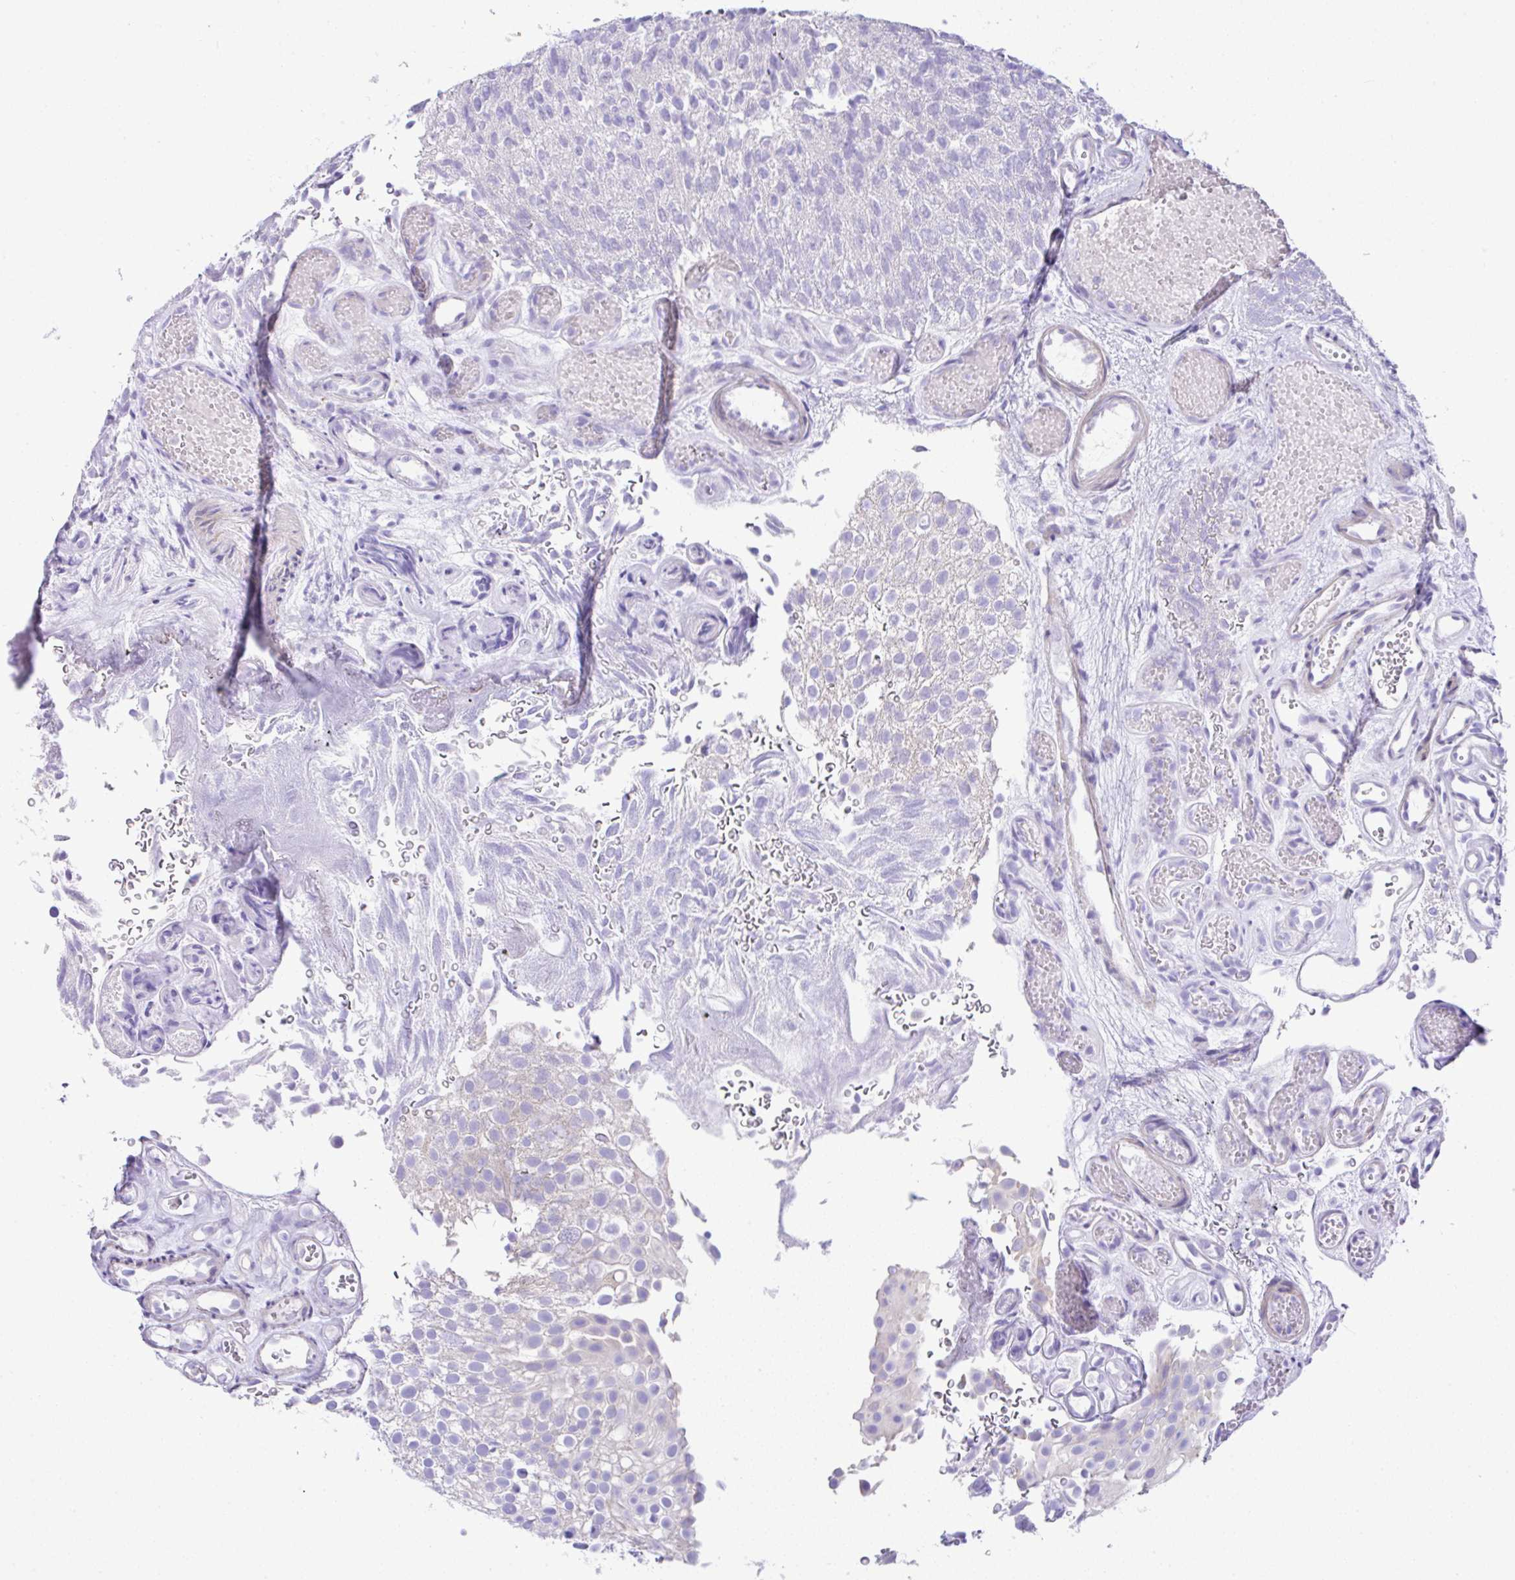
{"staining": {"intensity": "negative", "quantity": "none", "location": "none"}, "tissue": "urothelial cancer", "cell_type": "Tumor cells", "image_type": "cancer", "snomed": [{"axis": "morphology", "description": "Urothelial carcinoma, Low grade"}, {"axis": "topography", "description": "Urinary bladder"}], "caption": "This is an IHC micrograph of human urothelial cancer. There is no expression in tumor cells.", "gene": "OR4P4", "patient": {"sex": "male", "age": 78}}